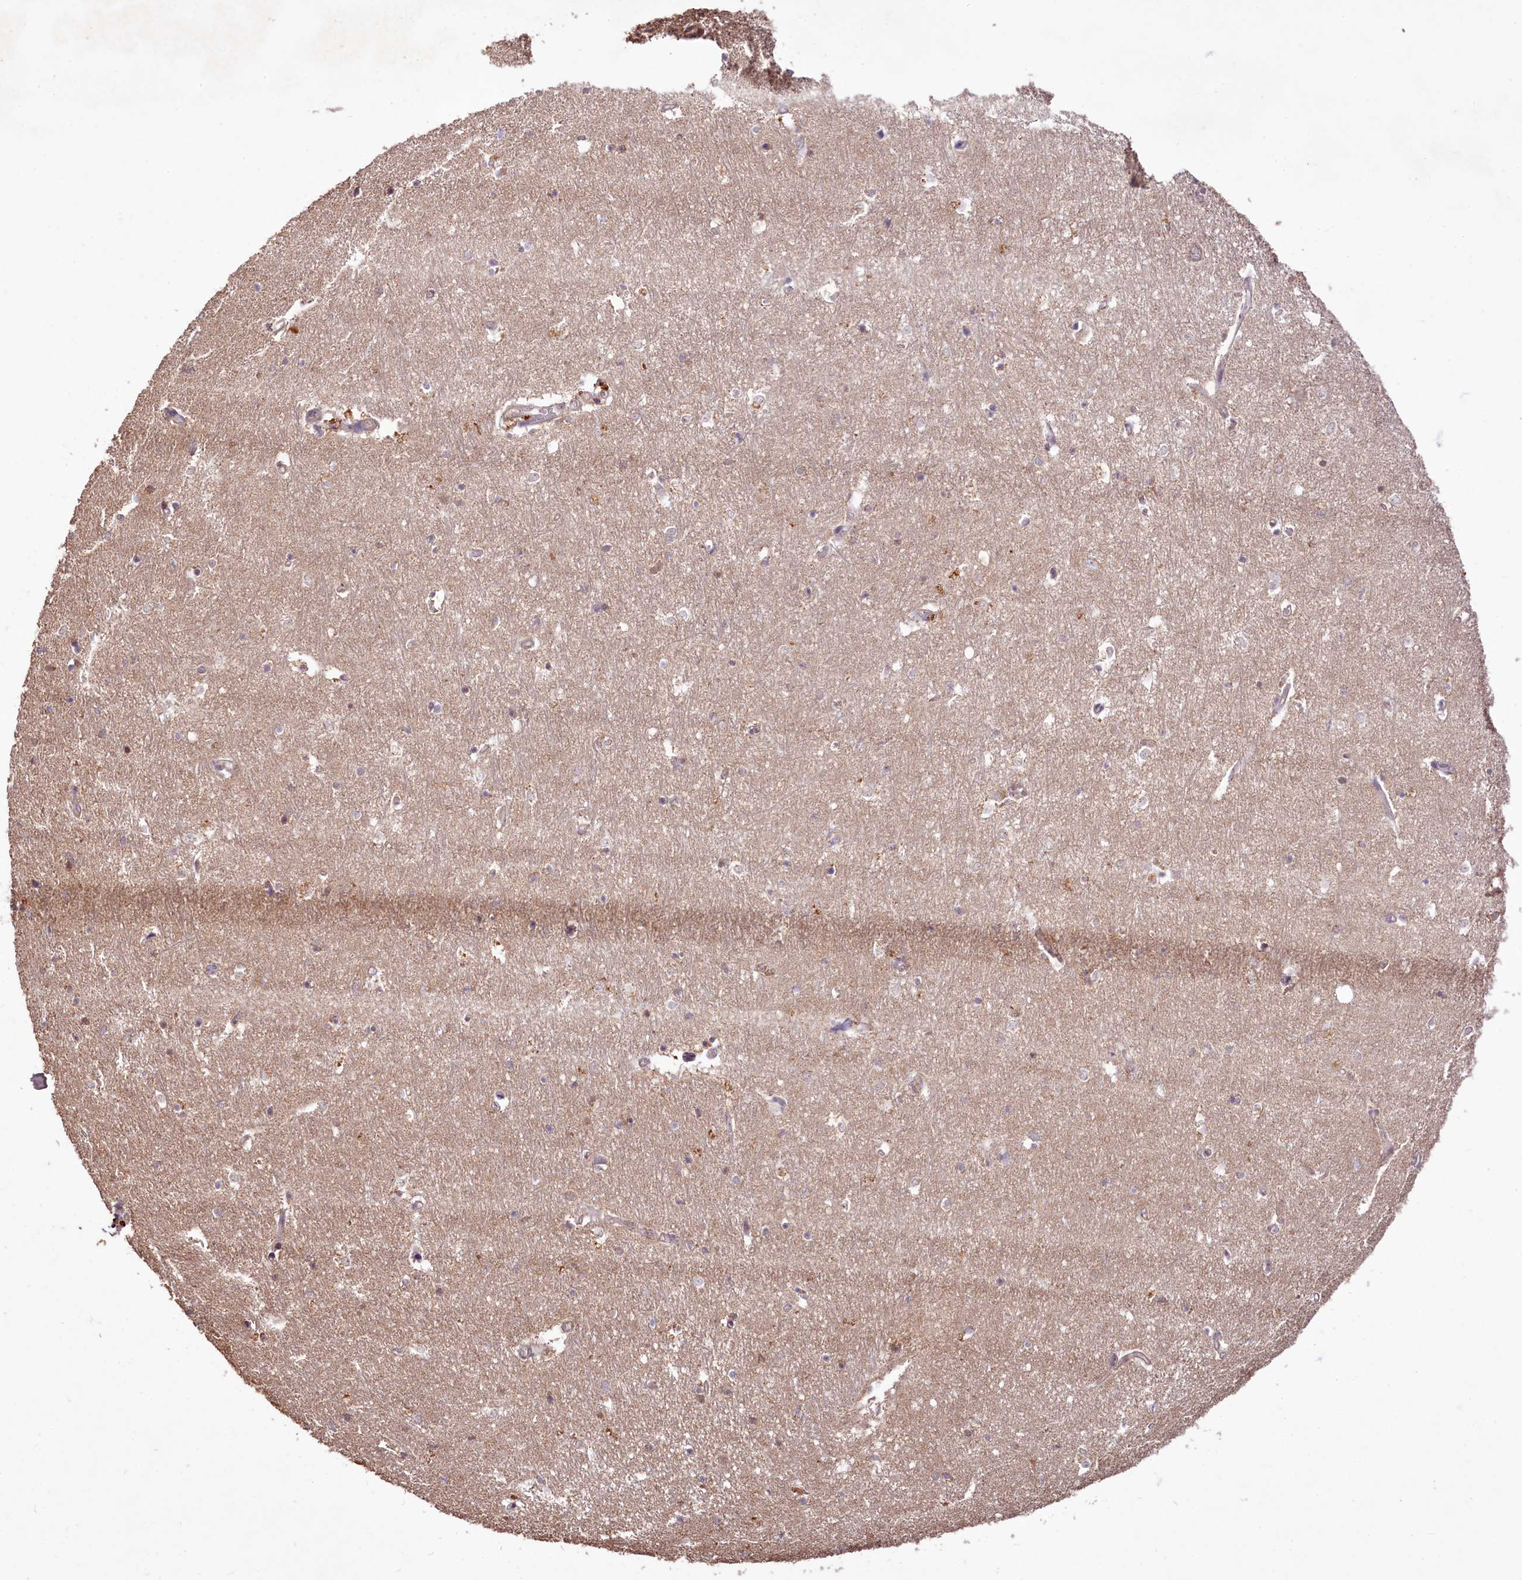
{"staining": {"intensity": "weak", "quantity": "<25%", "location": "nuclear"}, "tissue": "hippocampus", "cell_type": "Glial cells", "image_type": "normal", "snomed": [{"axis": "morphology", "description": "Normal tissue, NOS"}, {"axis": "topography", "description": "Hippocampus"}], "caption": "The micrograph shows no staining of glial cells in unremarkable hippocampus.", "gene": "RRP8", "patient": {"sex": "female", "age": 64}}